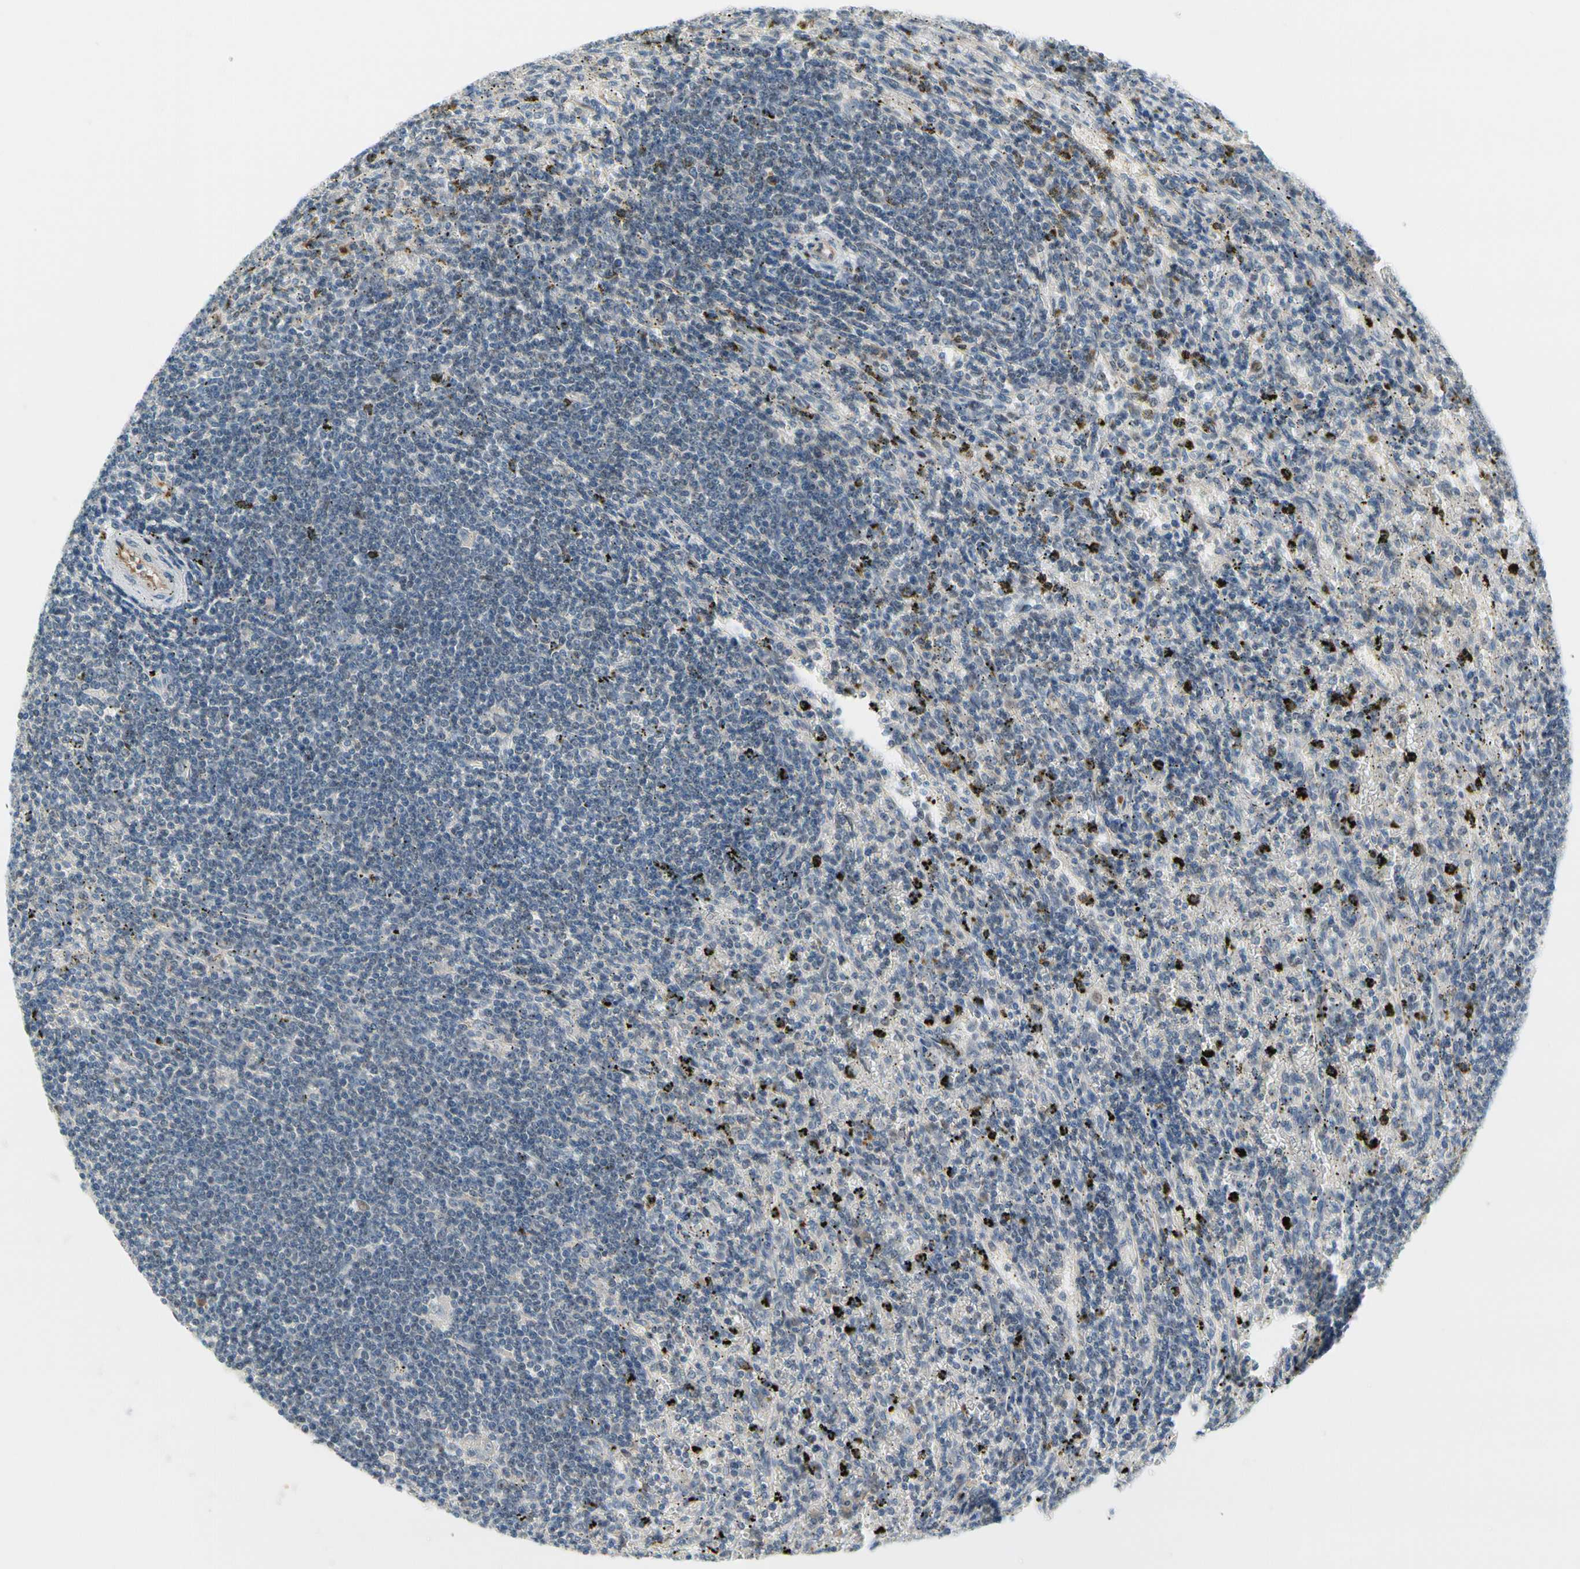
{"staining": {"intensity": "moderate", "quantity": "<25%", "location": "cytoplasmic/membranous"}, "tissue": "lymphoma", "cell_type": "Tumor cells", "image_type": "cancer", "snomed": [{"axis": "morphology", "description": "Malignant lymphoma, non-Hodgkin's type, Low grade"}, {"axis": "topography", "description": "Spleen"}], "caption": "Malignant lymphoma, non-Hodgkin's type (low-grade) was stained to show a protein in brown. There is low levels of moderate cytoplasmic/membranous positivity in about <25% of tumor cells.", "gene": "CFAP36", "patient": {"sex": "male", "age": 76}}